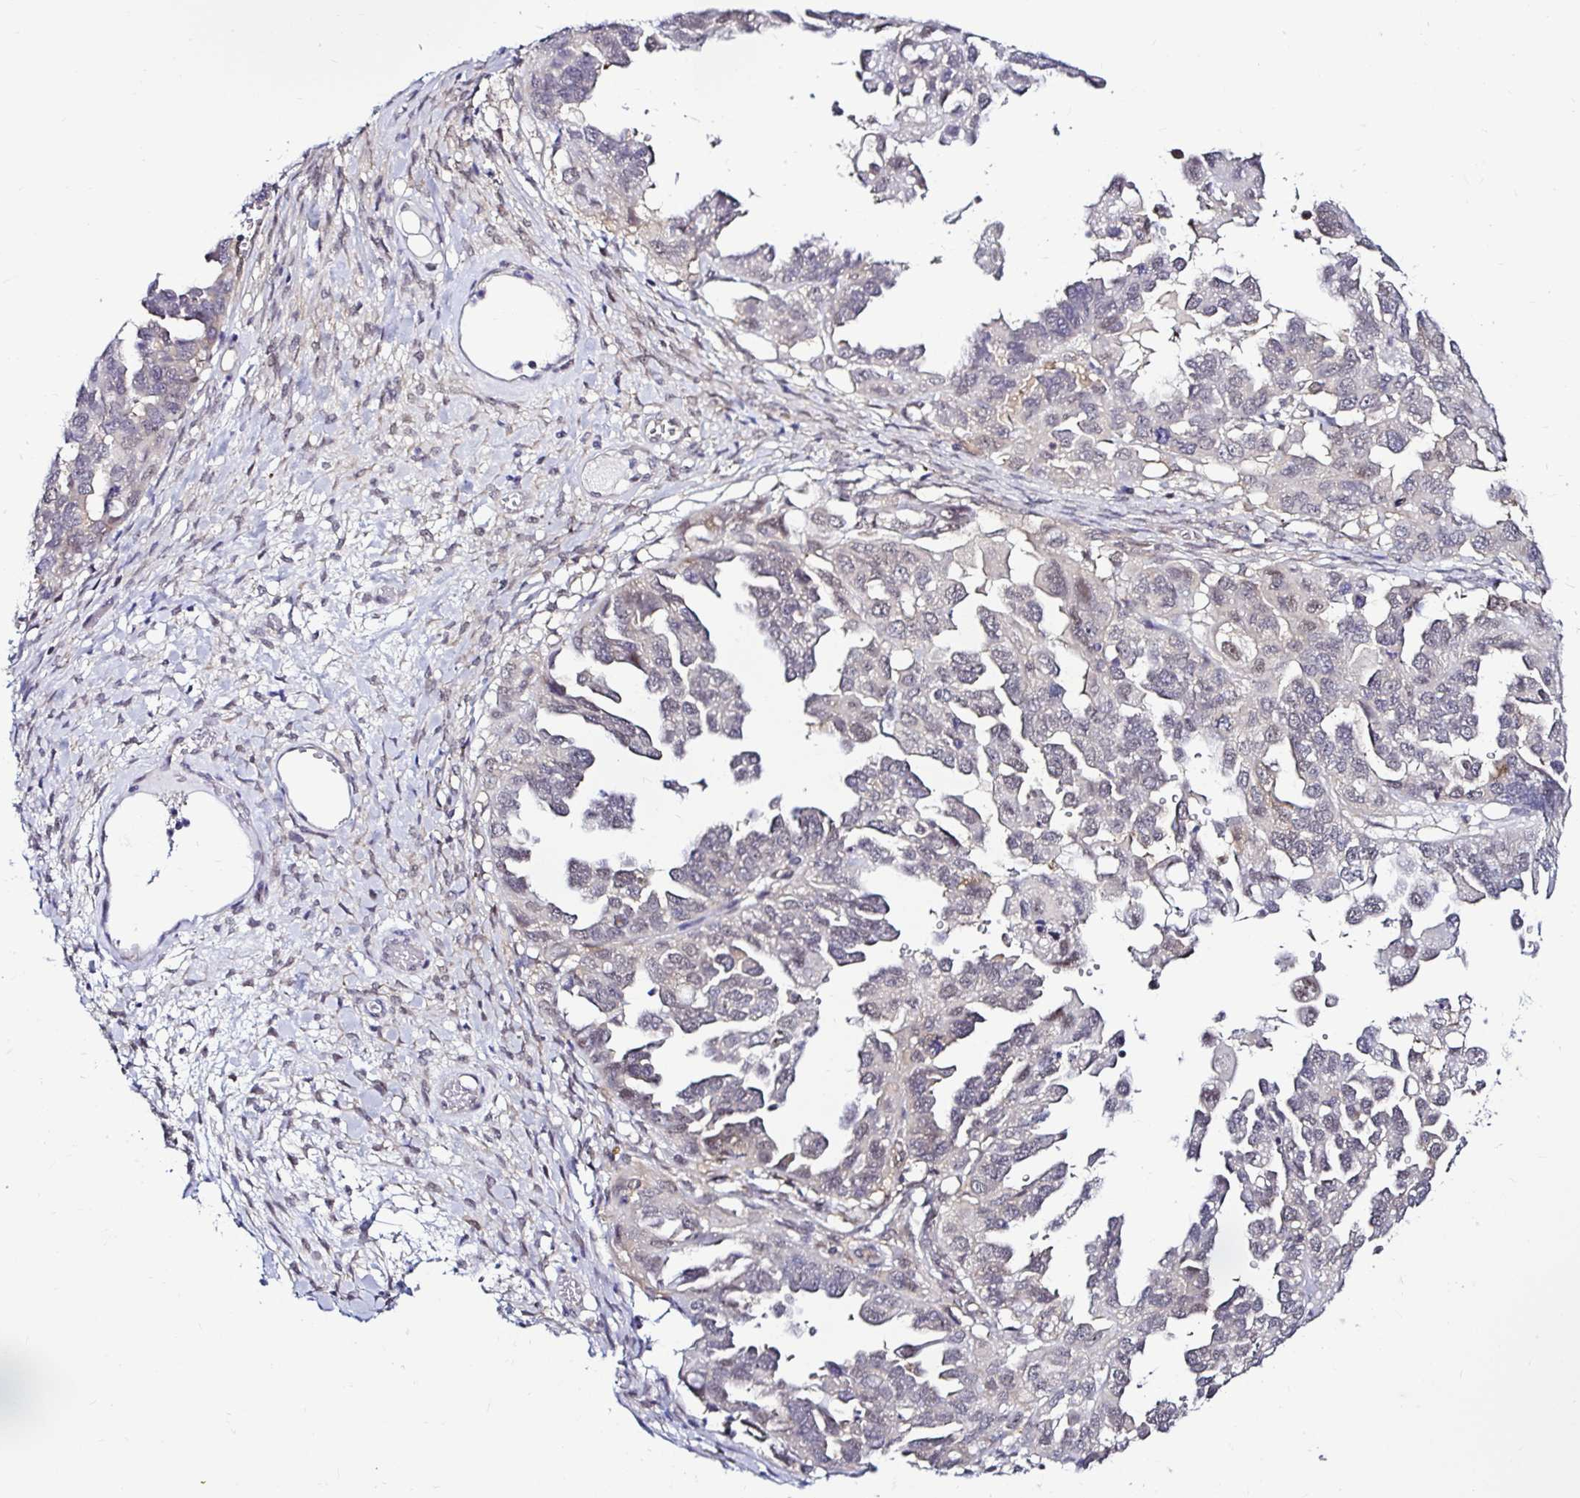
{"staining": {"intensity": "weak", "quantity": "<25%", "location": "nuclear"}, "tissue": "ovarian cancer", "cell_type": "Tumor cells", "image_type": "cancer", "snomed": [{"axis": "morphology", "description": "Cystadenocarcinoma, serous, NOS"}, {"axis": "topography", "description": "Ovary"}], "caption": "The micrograph reveals no staining of tumor cells in ovarian cancer (serous cystadenocarcinoma).", "gene": "PSMD3", "patient": {"sex": "female", "age": 53}}